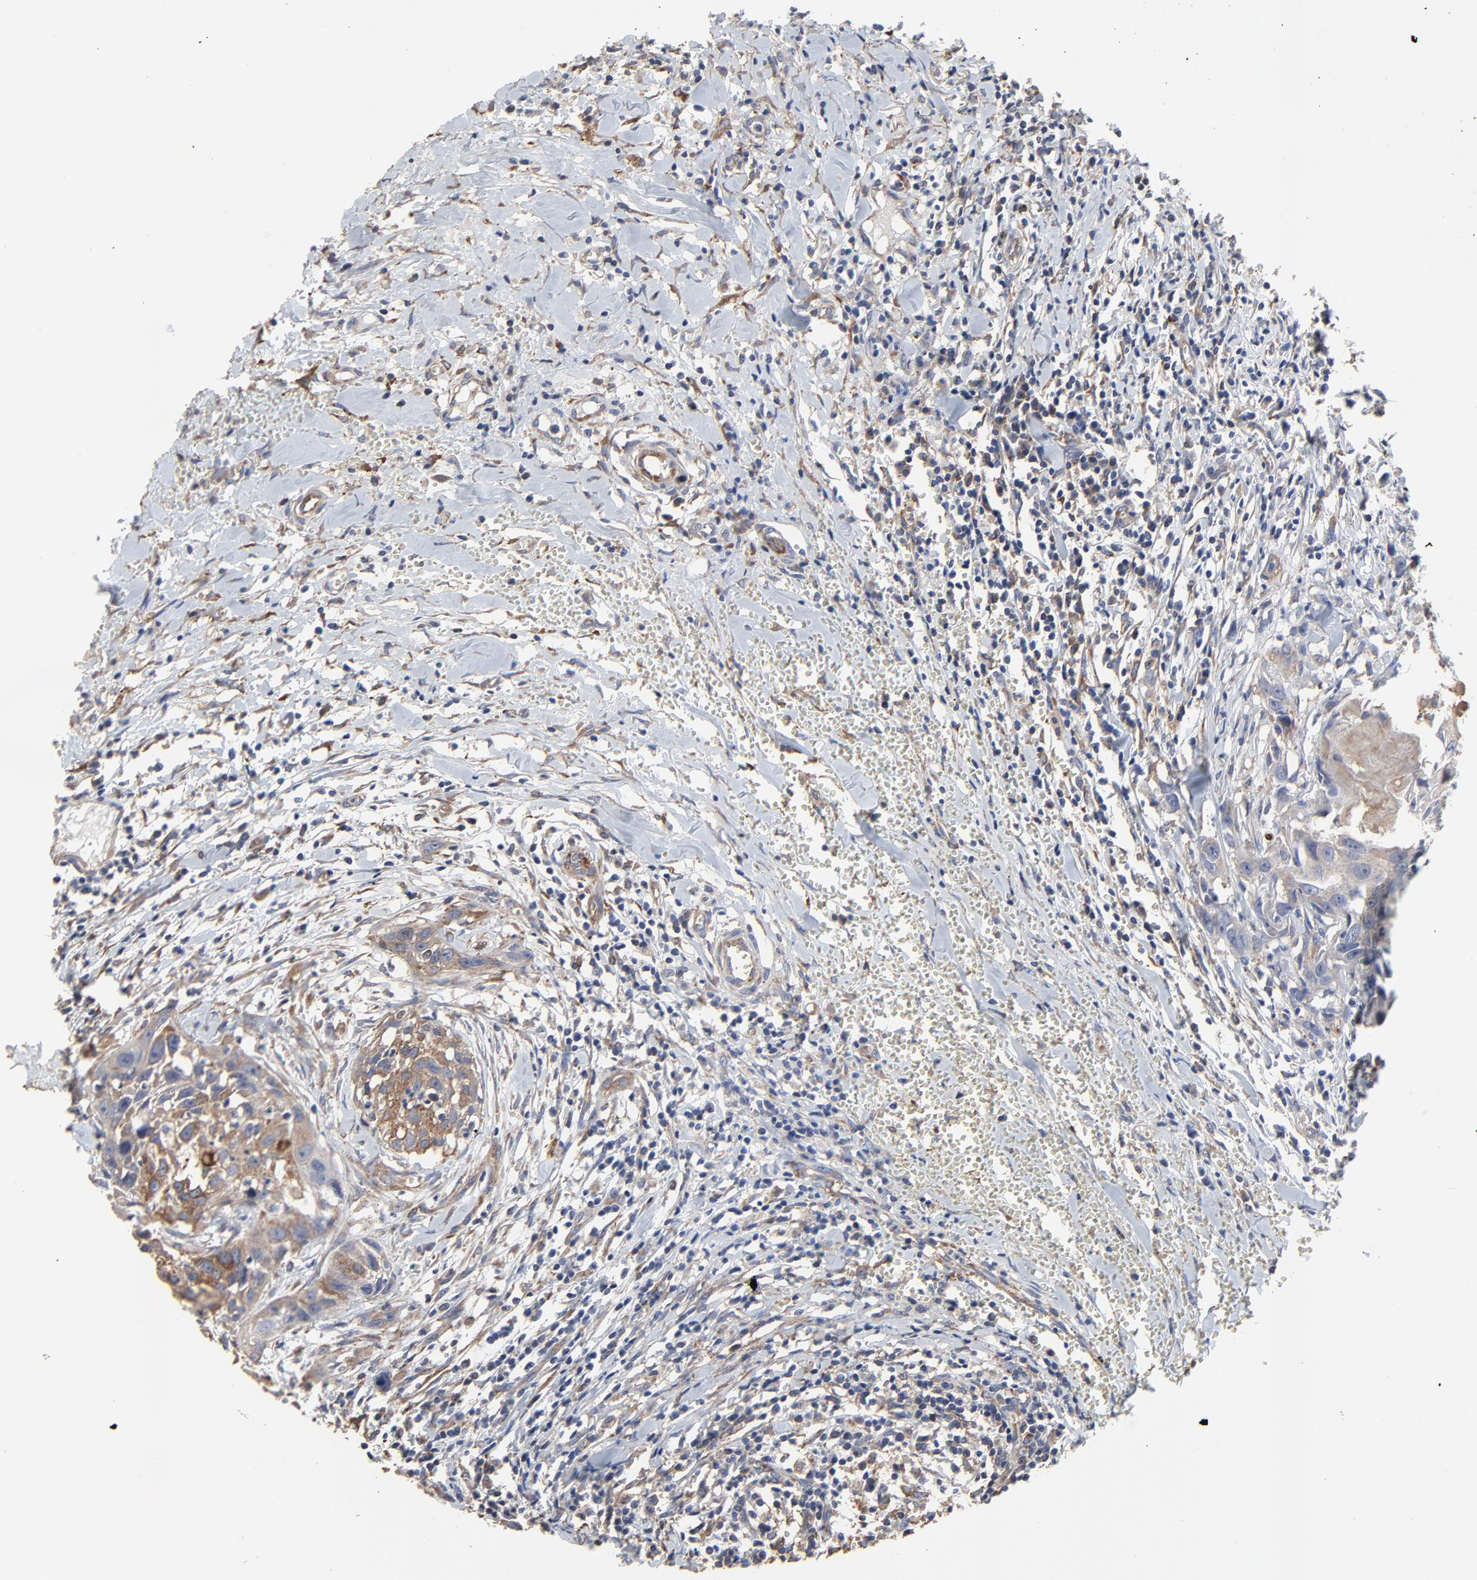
{"staining": {"intensity": "moderate", "quantity": ">75%", "location": "cytoplasmic/membranous"}, "tissue": "head and neck cancer", "cell_type": "Tumor cells", "image_type": "cancer", "snomed": [{"axis": "morphology", "description": "Squamous cell carcinoma, NOS"}, {"axis": "topography", "description": "Head-Neck"}], "caption": "Immunohistochemistry (DAB (3,3'-diaminobenzidine)) staining of head and neck cancer (squamous cell carcinoma) reveals moderate cytoplasmic/membranous protein positivity in approximately >75% of tumor cells.", "gene": "NXF3", "patient": {"sex": "male", "age": 64}}